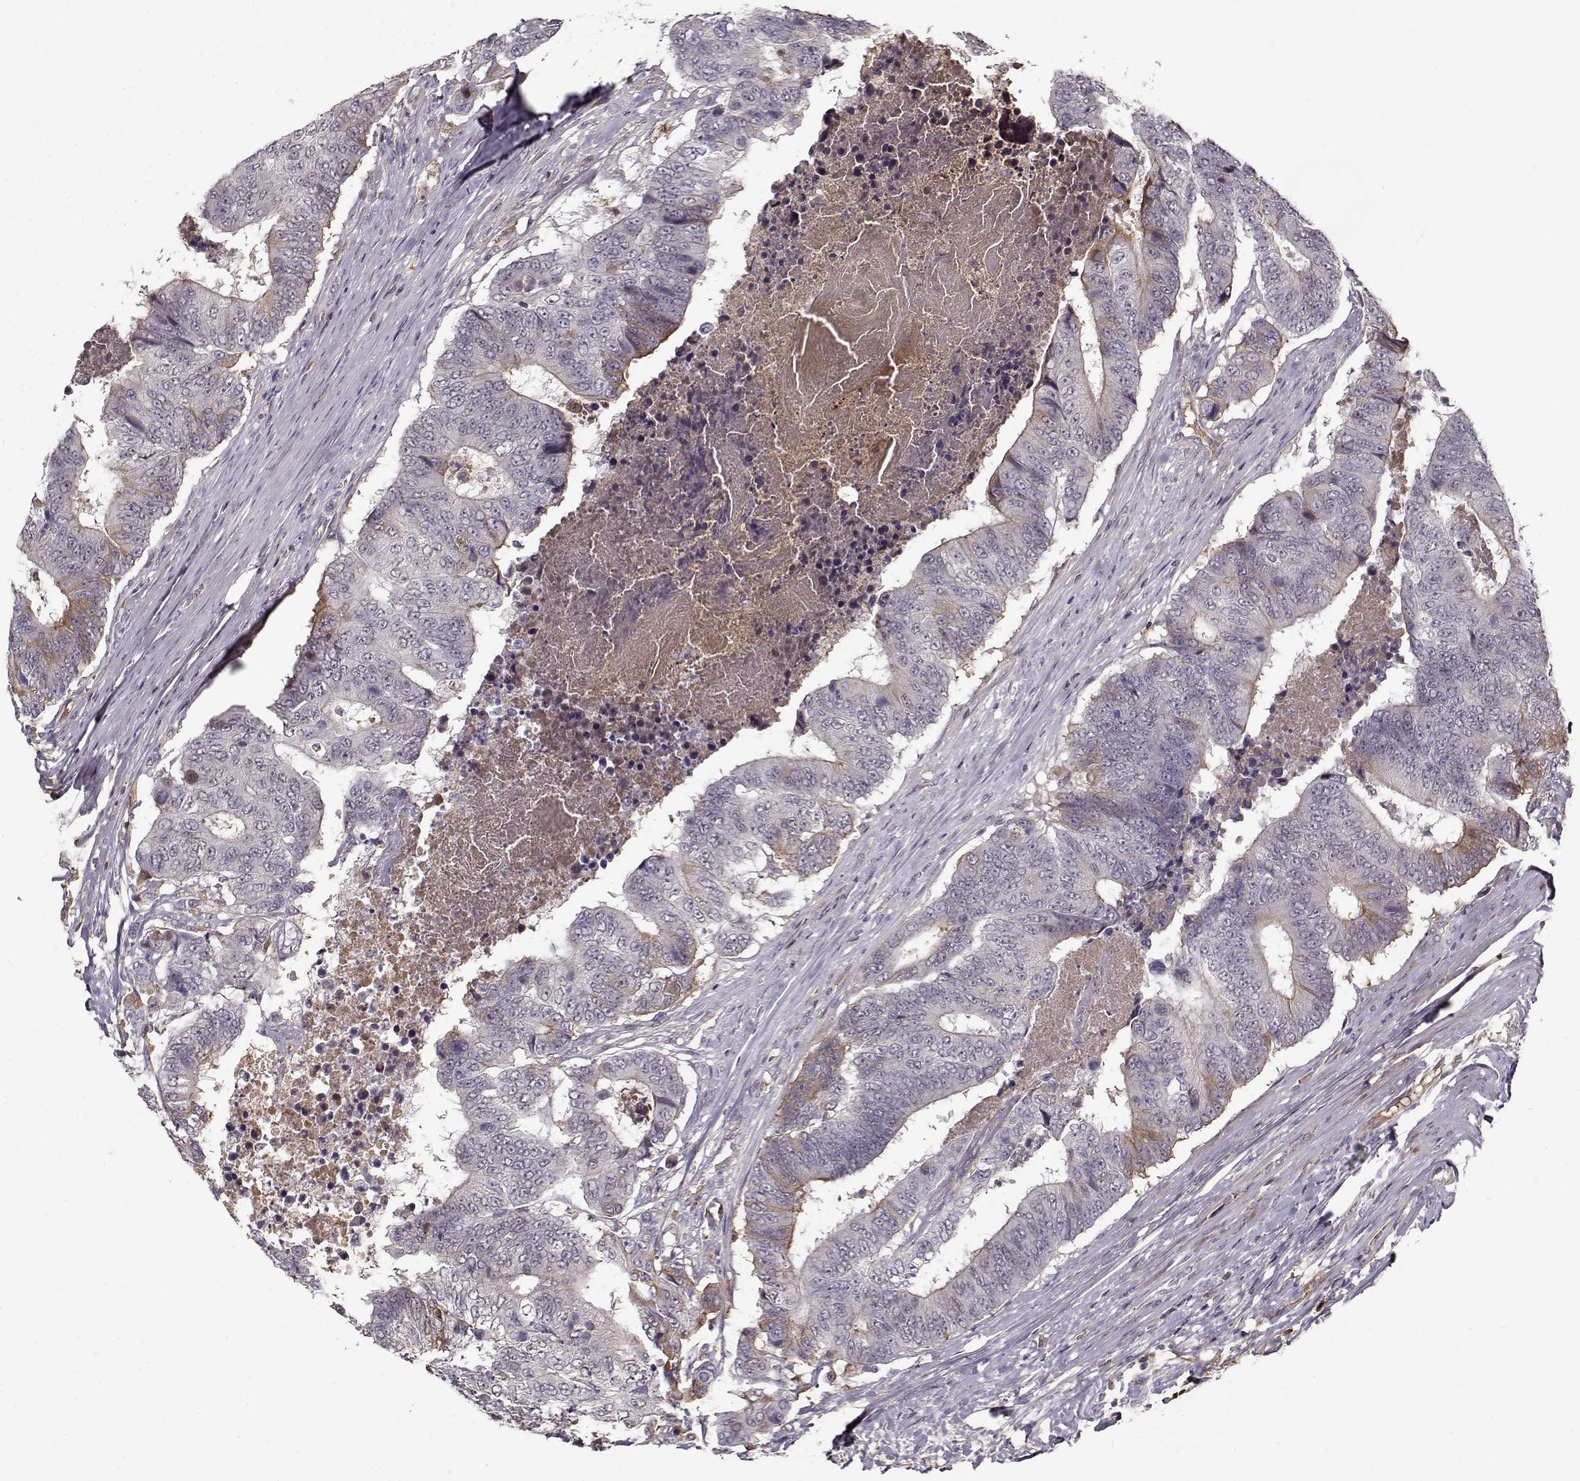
{"staining": {"intensity": "negative", "quantity": "none", "location": "none"}, "tissue": "colorectal cancer", "cell_type": "Tumor cells", "image_type": "cancer", "snomed": [{"axis": "morphology", "description": "Adenocarcinoma, NOS"}, {"axis": "topography", "description": "Colon"}], "caption": "Tumor cells show no significant protein staining in adenocarcinoma (colorectal).", "gene": "AFM", "patient": {"sex": "female", "age": 48}}